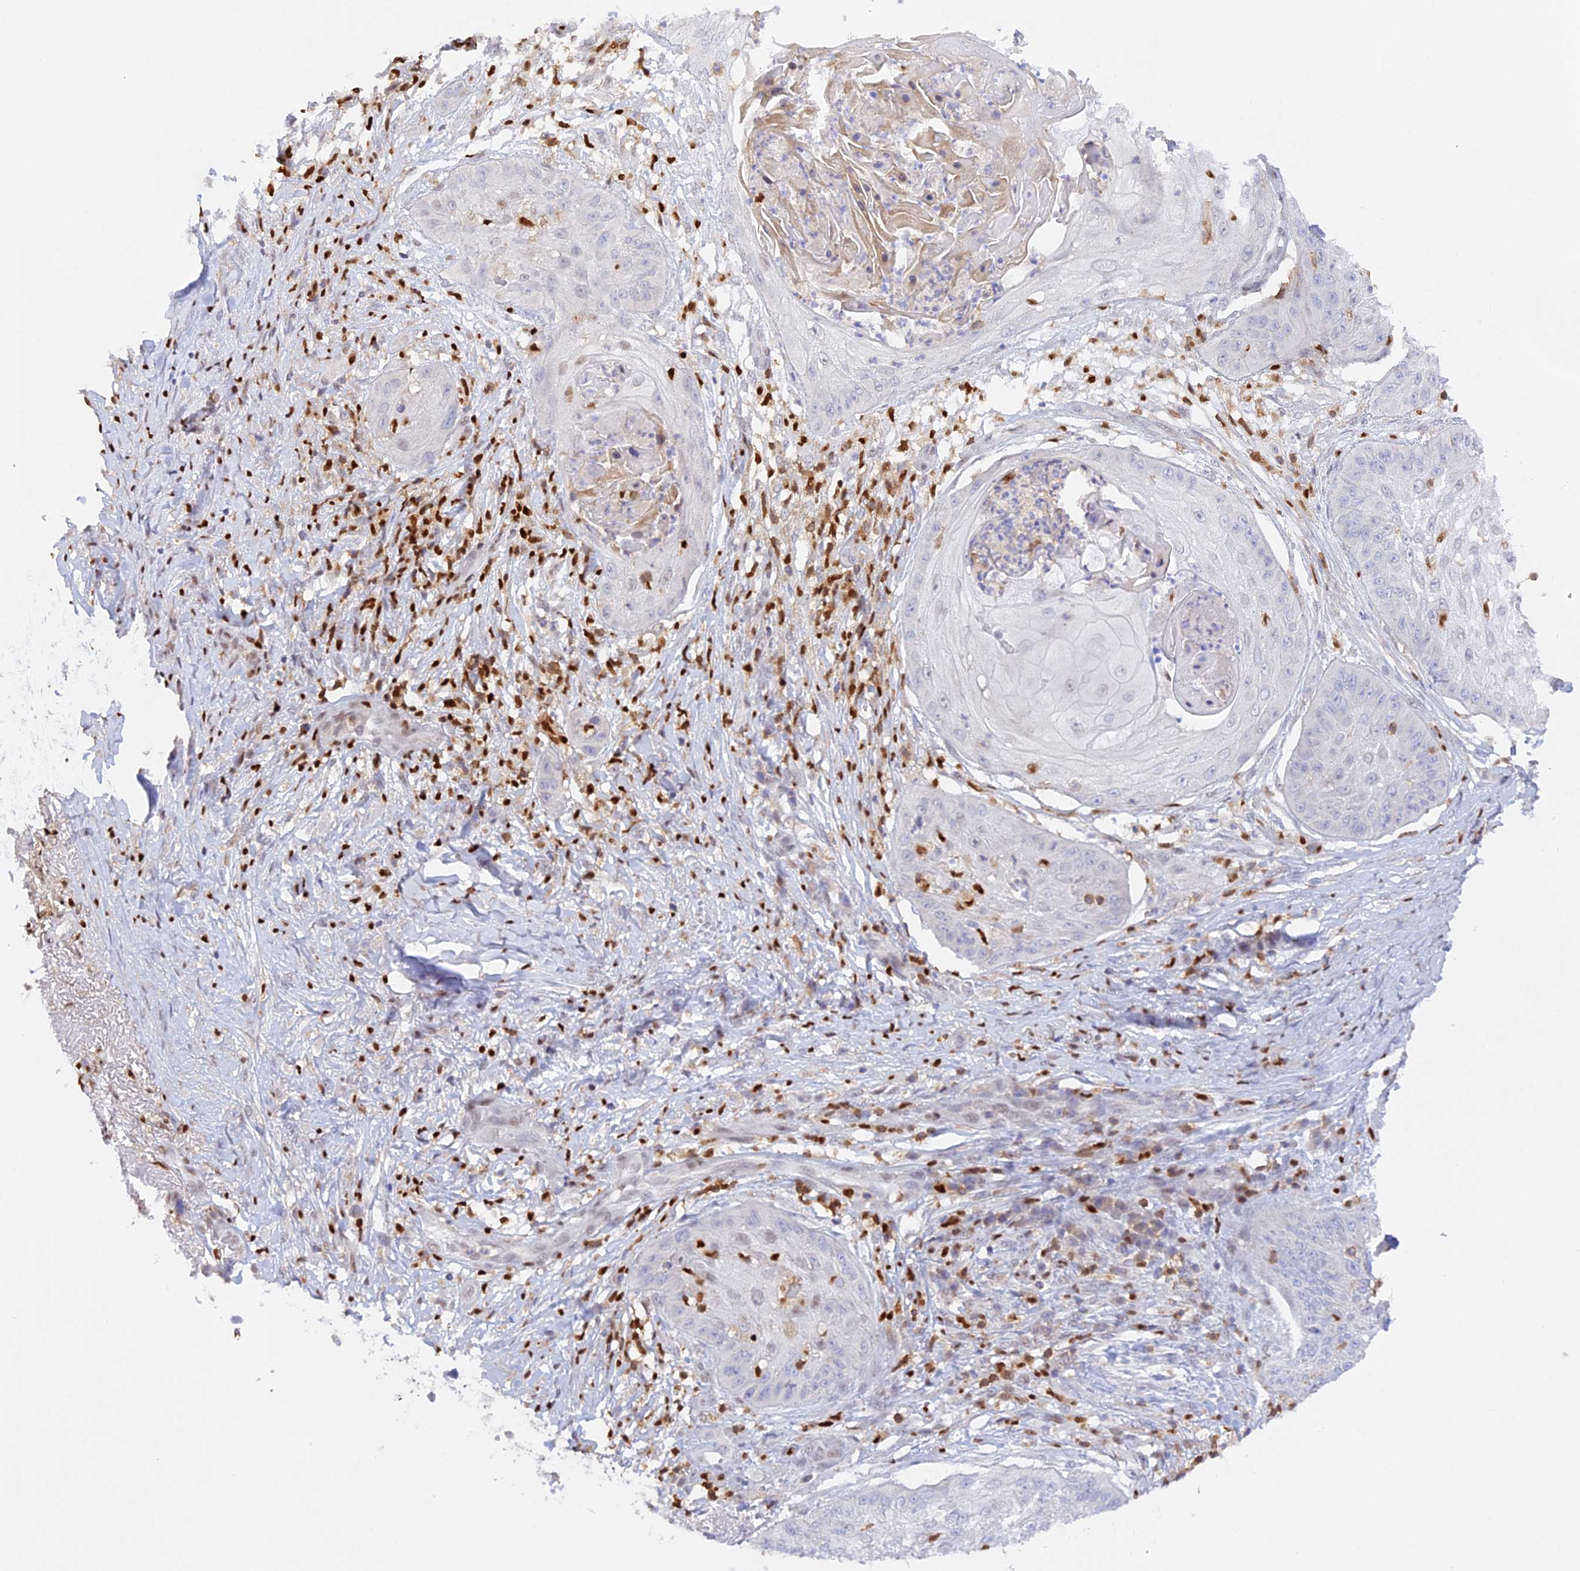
{"staining": {"intensity": "negative", "quantity": "none", "location": "none"}, "tissue": "skin cancer", "cell_type": "Tumor cells", "image_type": "cancer", "snomed": [{"axis": "morphology", "description": "Squamous cell carcinoma, NOS"}, {"axis": "topography", "description": "Skin"}], "caption": "DAB immunohistochemical staining of skin cancer (squamous cell carcinoma) reveals no significant staining in tumor cells. (DAB immunohistochemistry, high magnification).", "gene": "DENND1C", "patient": {"sex": "male", "age": 70}}